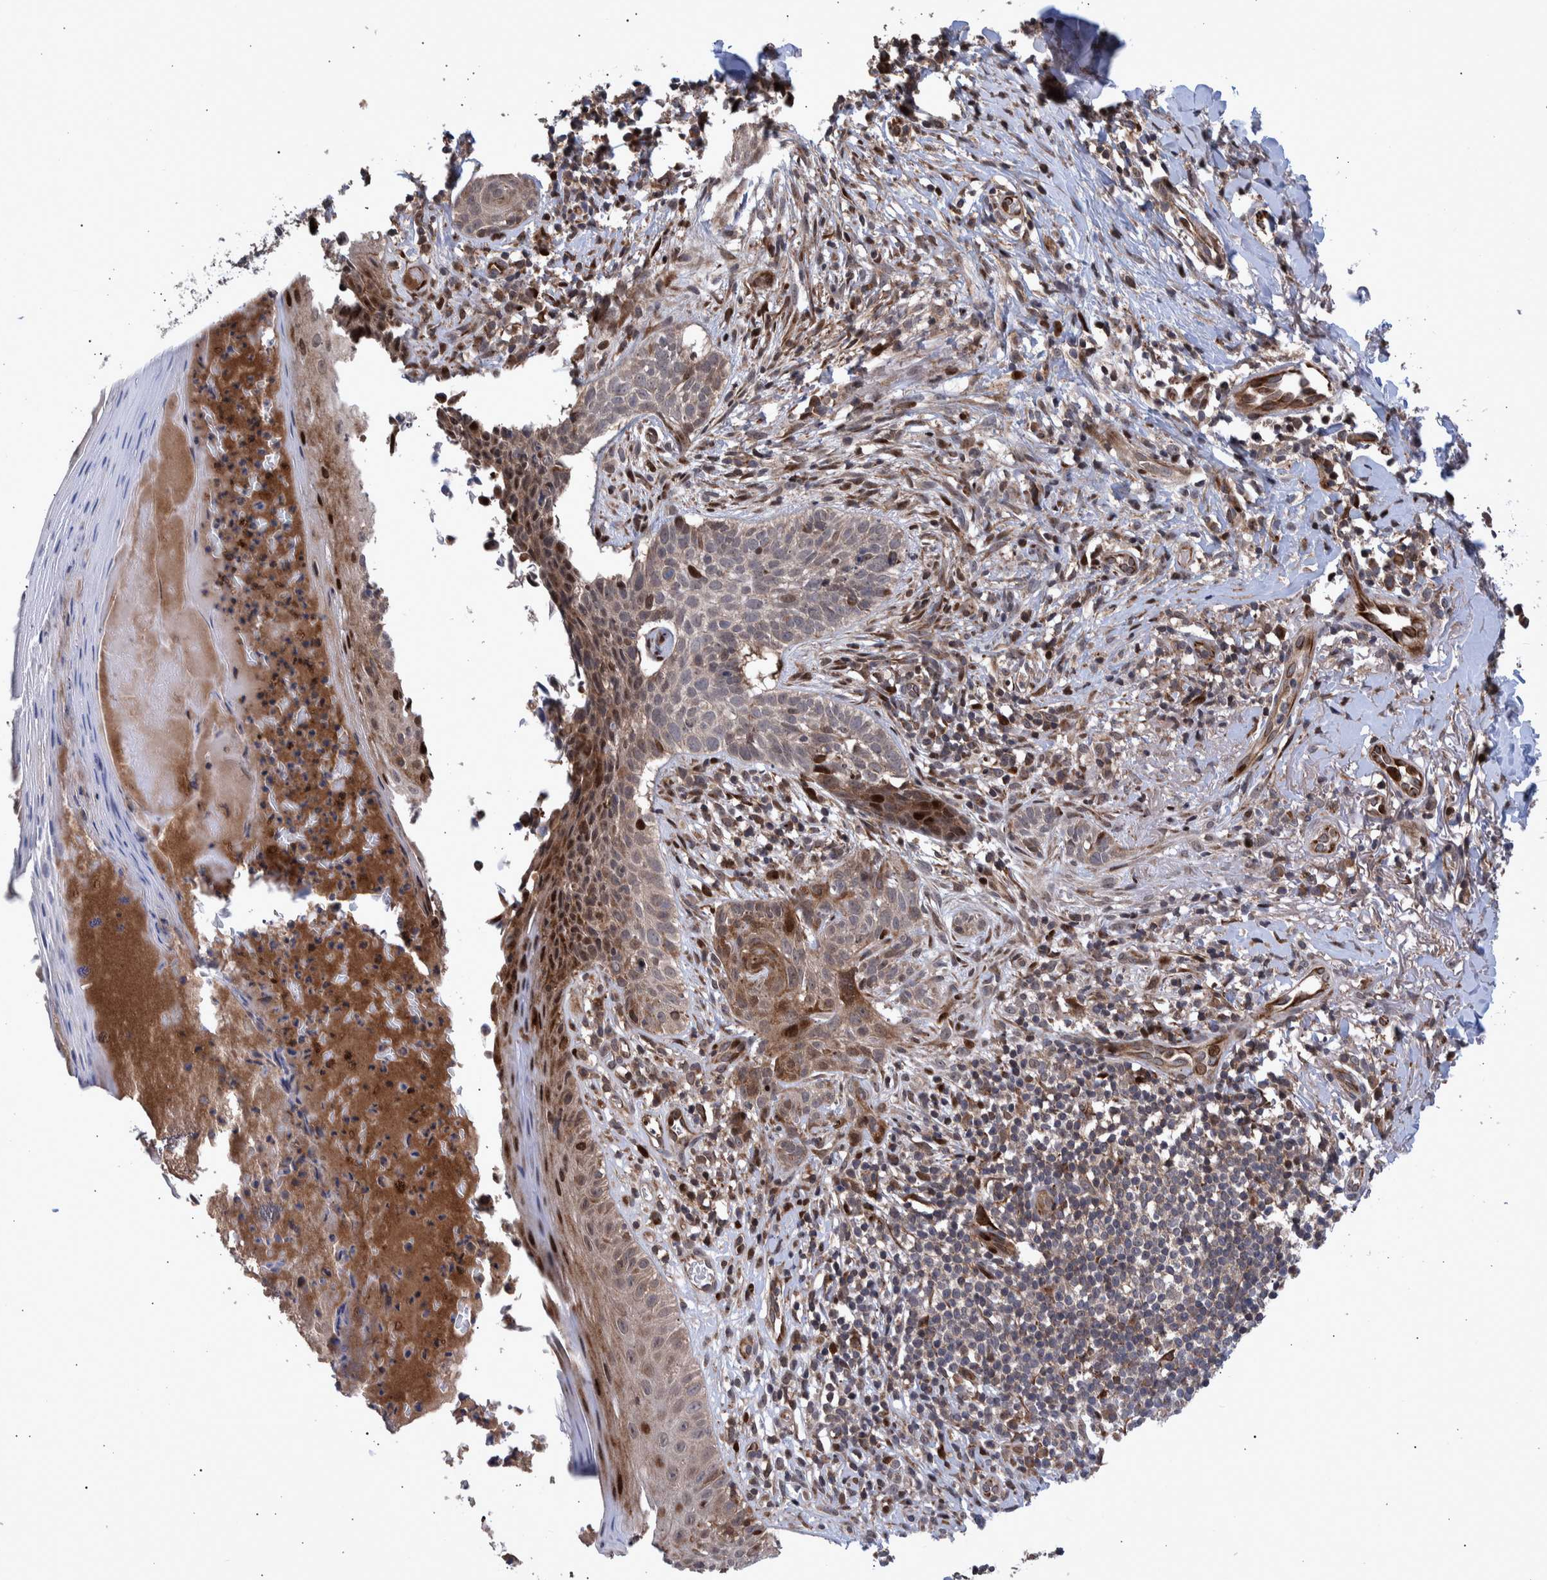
{"staining": {"intensity": "moderate", "quantity": "<25%", "location": "cytoplasmic/membranous,nuclear"}, "tissue": "skin cancer", "cell_type": "Tumor cells", "image_type": "cancer", "snomed": [{"axis": "morphology", "description": "Normal tissue, NOS"}, {"axis": "morphology", "description": "Basal cell carcinoma"}, {"axis": "topography", "description": "Skin"}], "caption": "Immunohistochemical staining of human skin cancer (basal cell carcinoma) reveals low levels of moderate cytoplasmic/membranous and nuclear staining in about <25% of tumor cells.", "gene": "SHISA6", "patient": {"sex": "male", "age": 67}}